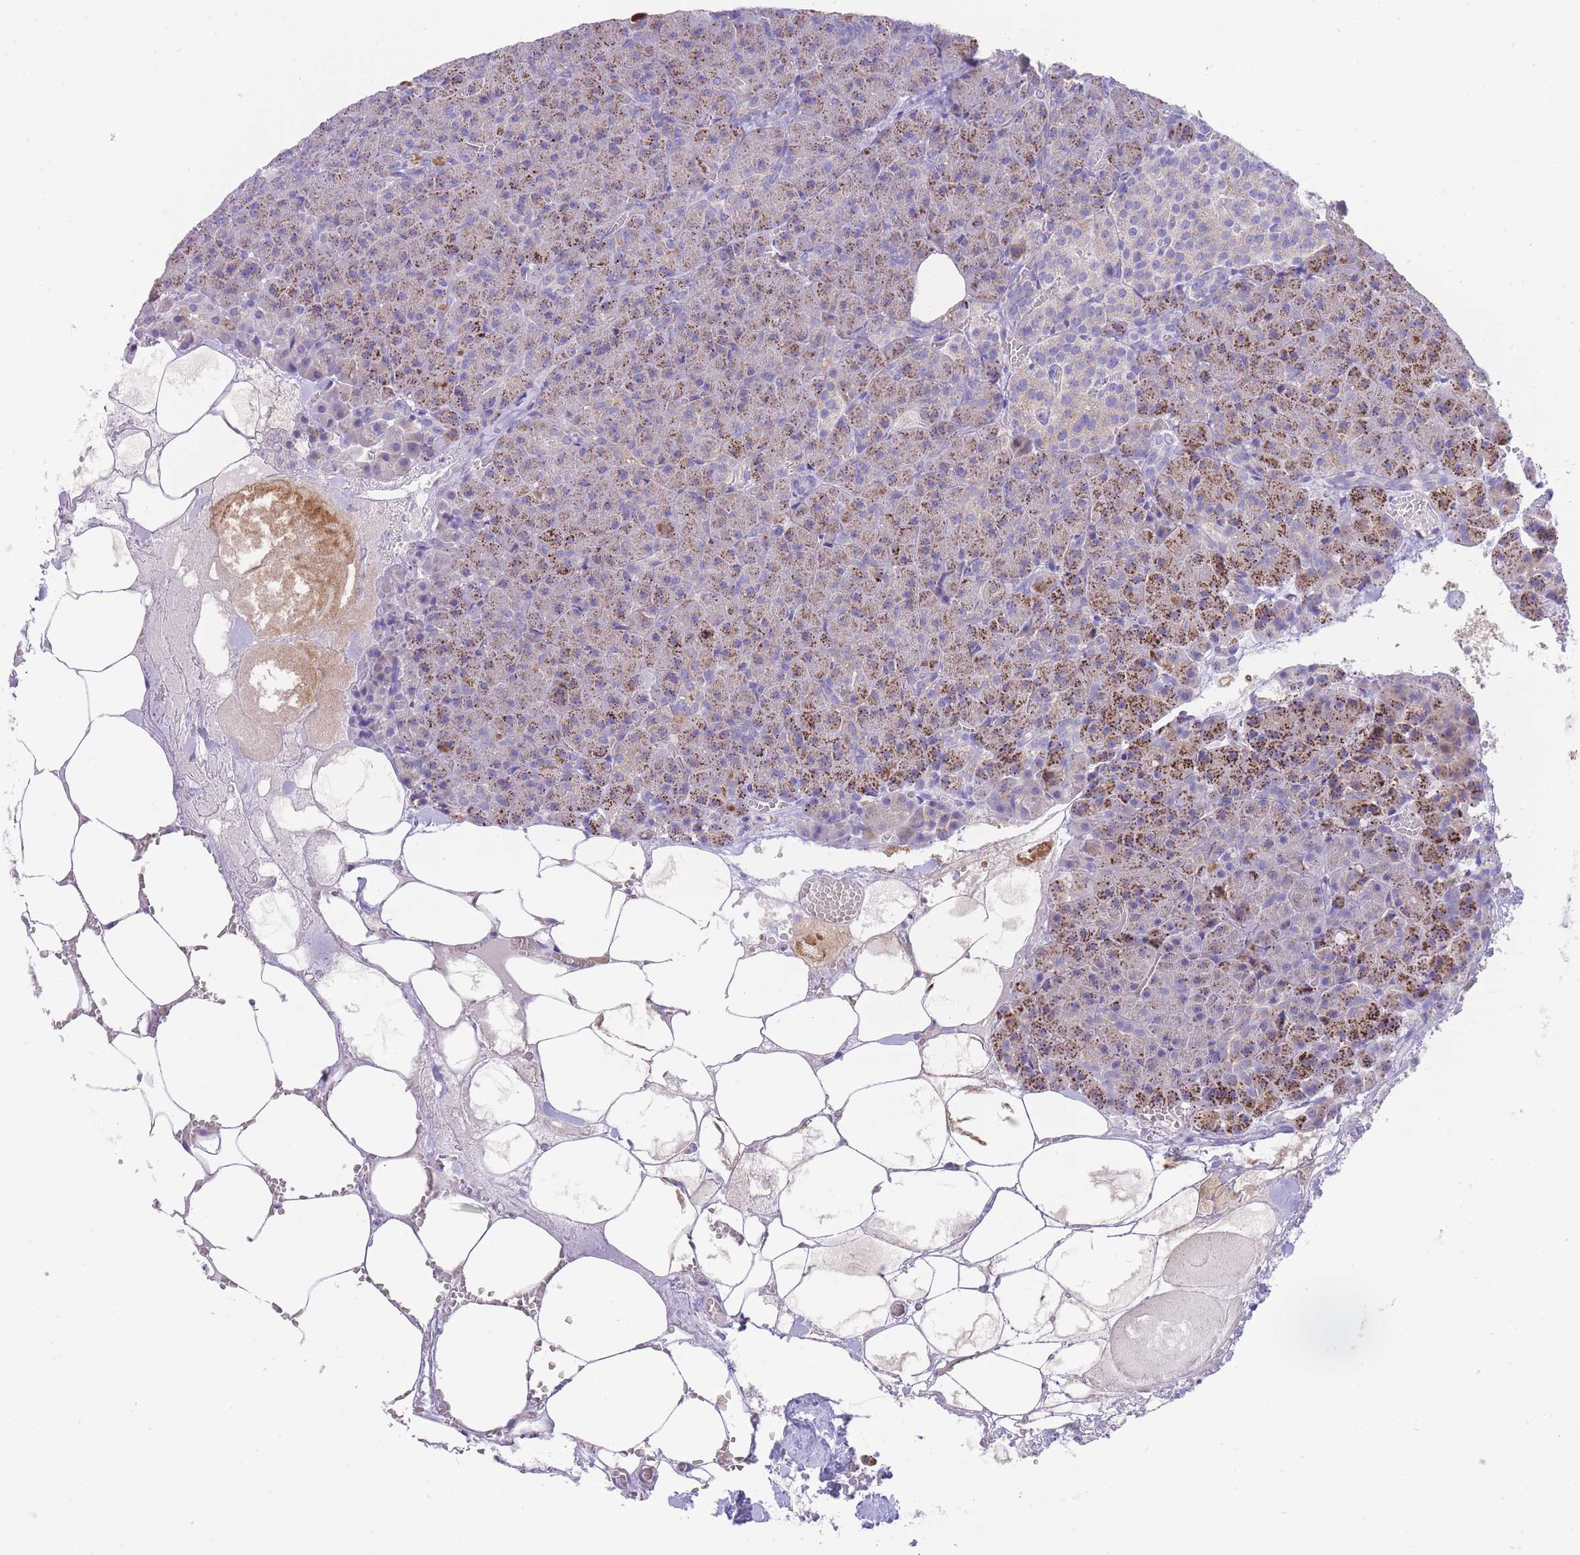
{"staining": {"intensity": "moderate", "quantity": "25%-75%", "location": "cytoplasmic/membranous"}, "tissue": "pancreas", "cell_type": "Exocrine glandular cells", "image_type": "normal", "snomed": [{"axis": "morphology", "description": "Normal tissue, NOS"}, {"axis": "topography", "description": "Pancreas"}], "caption": "IHC (DAB (3,3'-diaminobenzidine)) staining of benign human pancreas reveals moderate cytoplasmic/membranous protein positivity in about 25%-75% of exocrine glandular cells.", "gene": "QTRT1", "patient": {"sex": "female", "age": 74}}